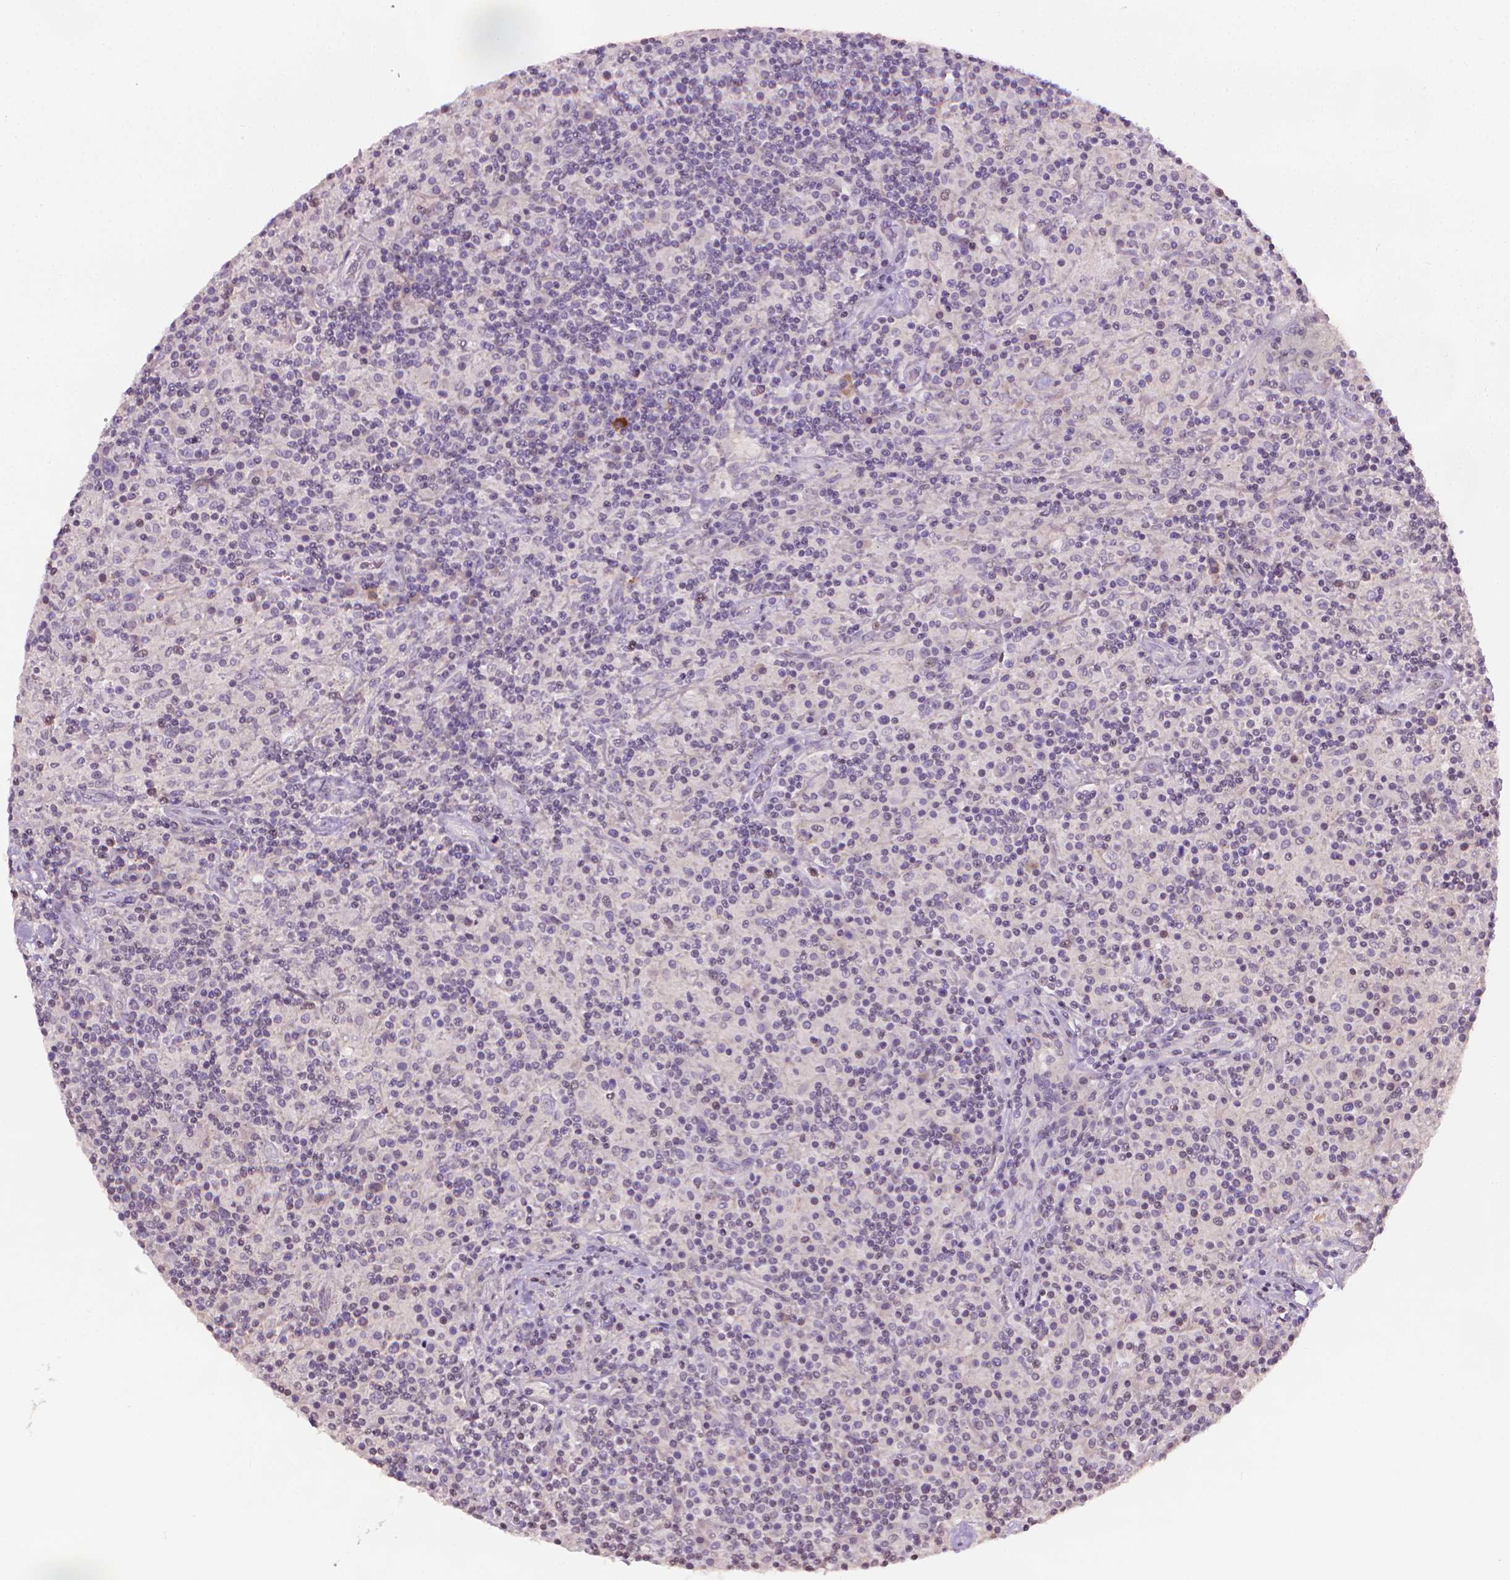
{"staining": {"intensity": "negative", "quantity": "none", "location": "none"}, "tissue": "lymphoma", "cell_type": "Tumor cells", "image_type": "cancer", "snomed": [{"axis": "morphology", "description": "Hodgkin's disease, NOS"}, {"axis": "topography", "description": "Lymph node"}], "caption": "A micrograph of human Hodgkin's disease is negative for staining in tumor cells.", "gene": "NCAN", "patient": {"sex": "male", "age": 70}}